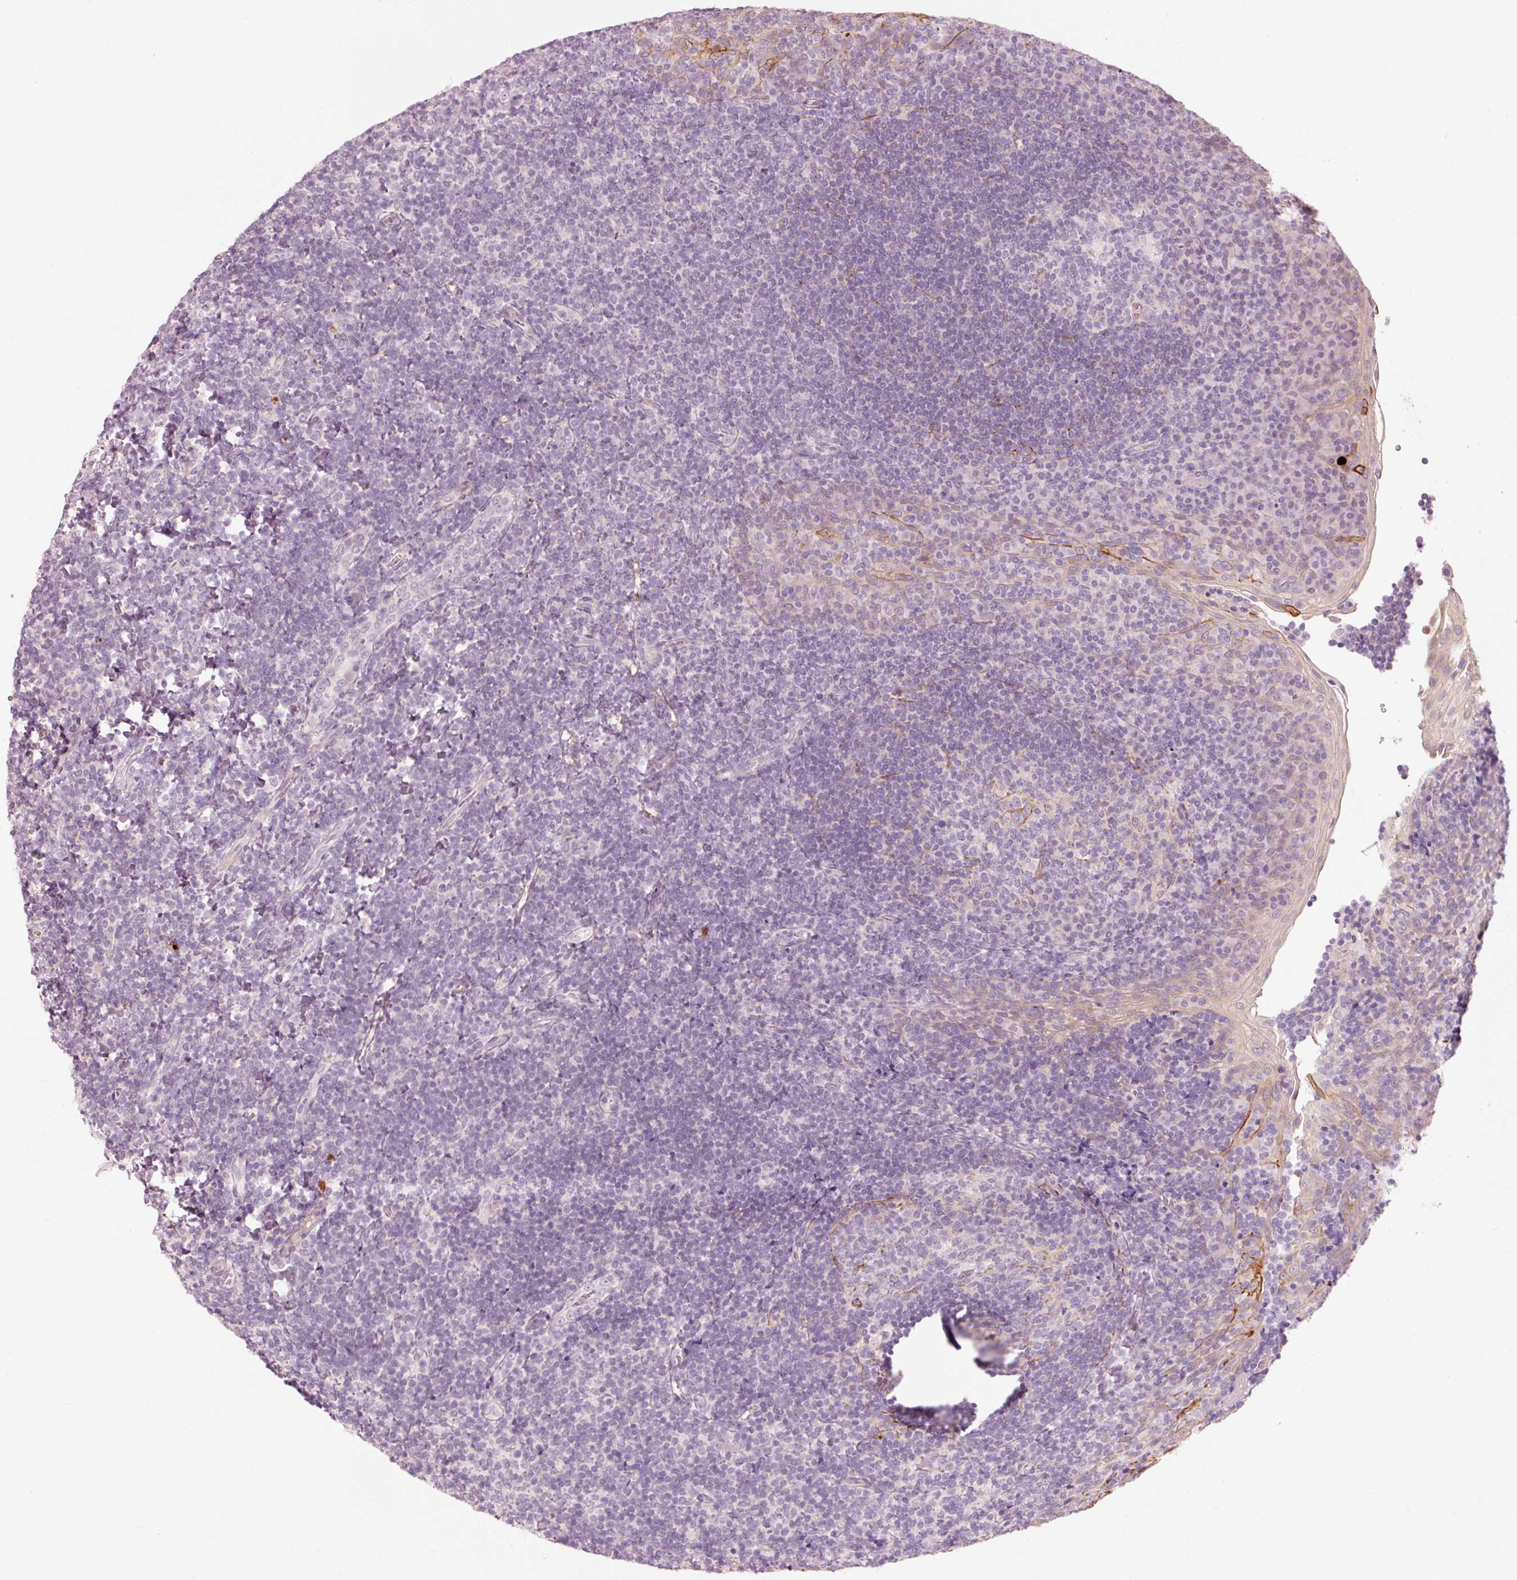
{"staining": {"intensity": "negative", "quantity": "none", "location": "none"}, "tissue": "tonsil", "cell_type": "Germinal center cells", "image_type": "normal", "snomed": [{"axis": "morphology", "description": "Normal tissue, NOS"}, {"axis": "topography", "description": "Tonsil"}], "caption": "High power microscopy micrograph of an immunohistochemistry micrograph of normal tonsil, revealing no significant positivity in germinal center cells. (IHC, brightfield microscopy, high magnification).", "gene": "TRIM73", "patient": {"sex": "male", "age": 17}}